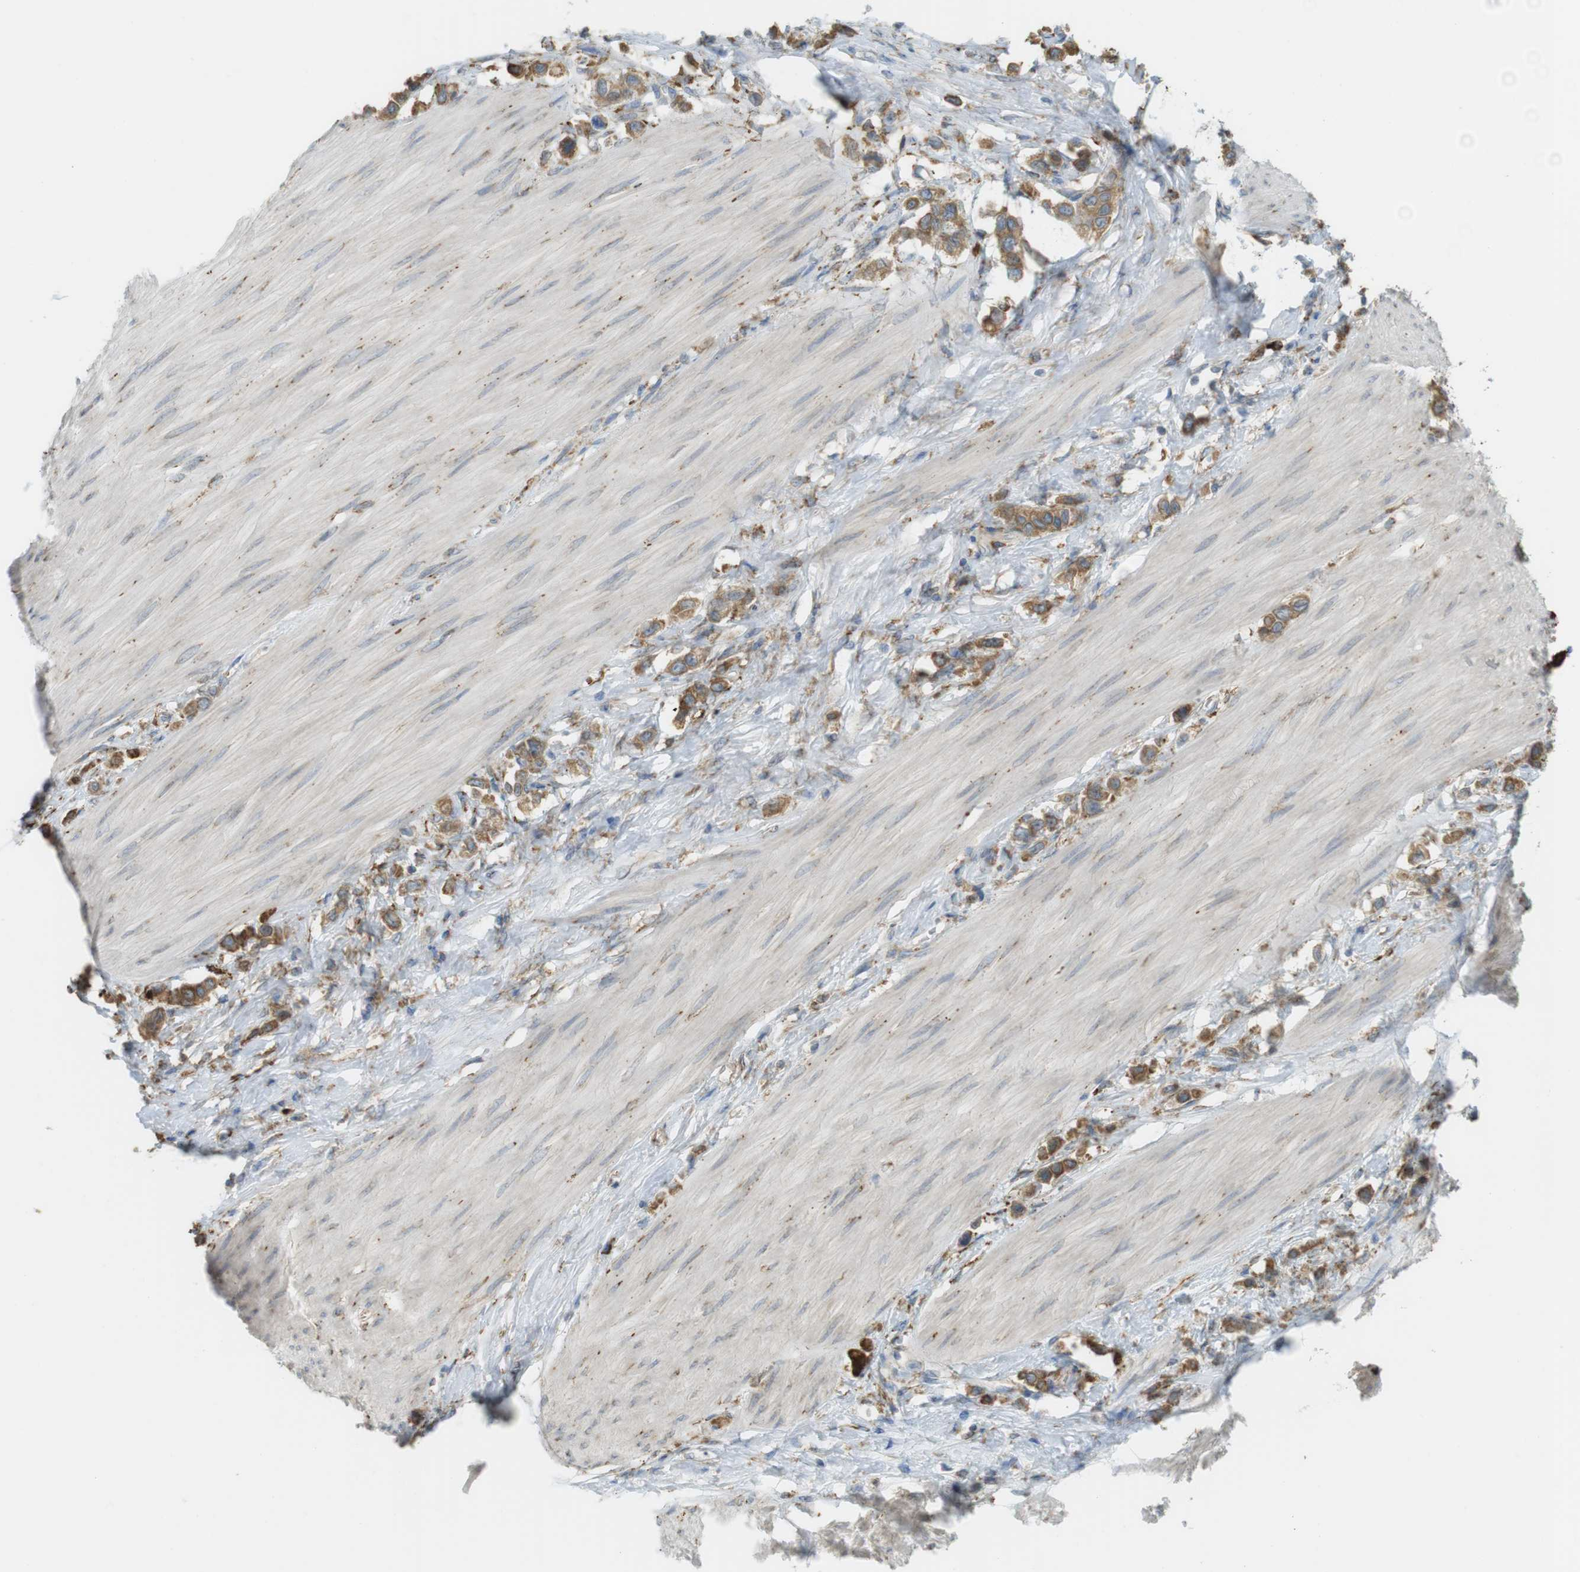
{"staining": {"intensity": "moderate", "quantity": ">75%", "location": "cytoplasmic/membranous"}, "tissue": "stomach cancer", "cell_type": "Tumor cells", "image_type": "cancer", "snomed": [{"axis": "morphology", "description": "Adenocarcinoma, NOS"}, {"axis": "topography", "description": "Stomach"}], "caption": "Moderate cytoplasmic/membranous protein expression is present in approximately >75% of tumor cells in adenocarcinoma (stomach).", "gene": "MBOAT2", "patient": {"sex": "female", "age": 65}}